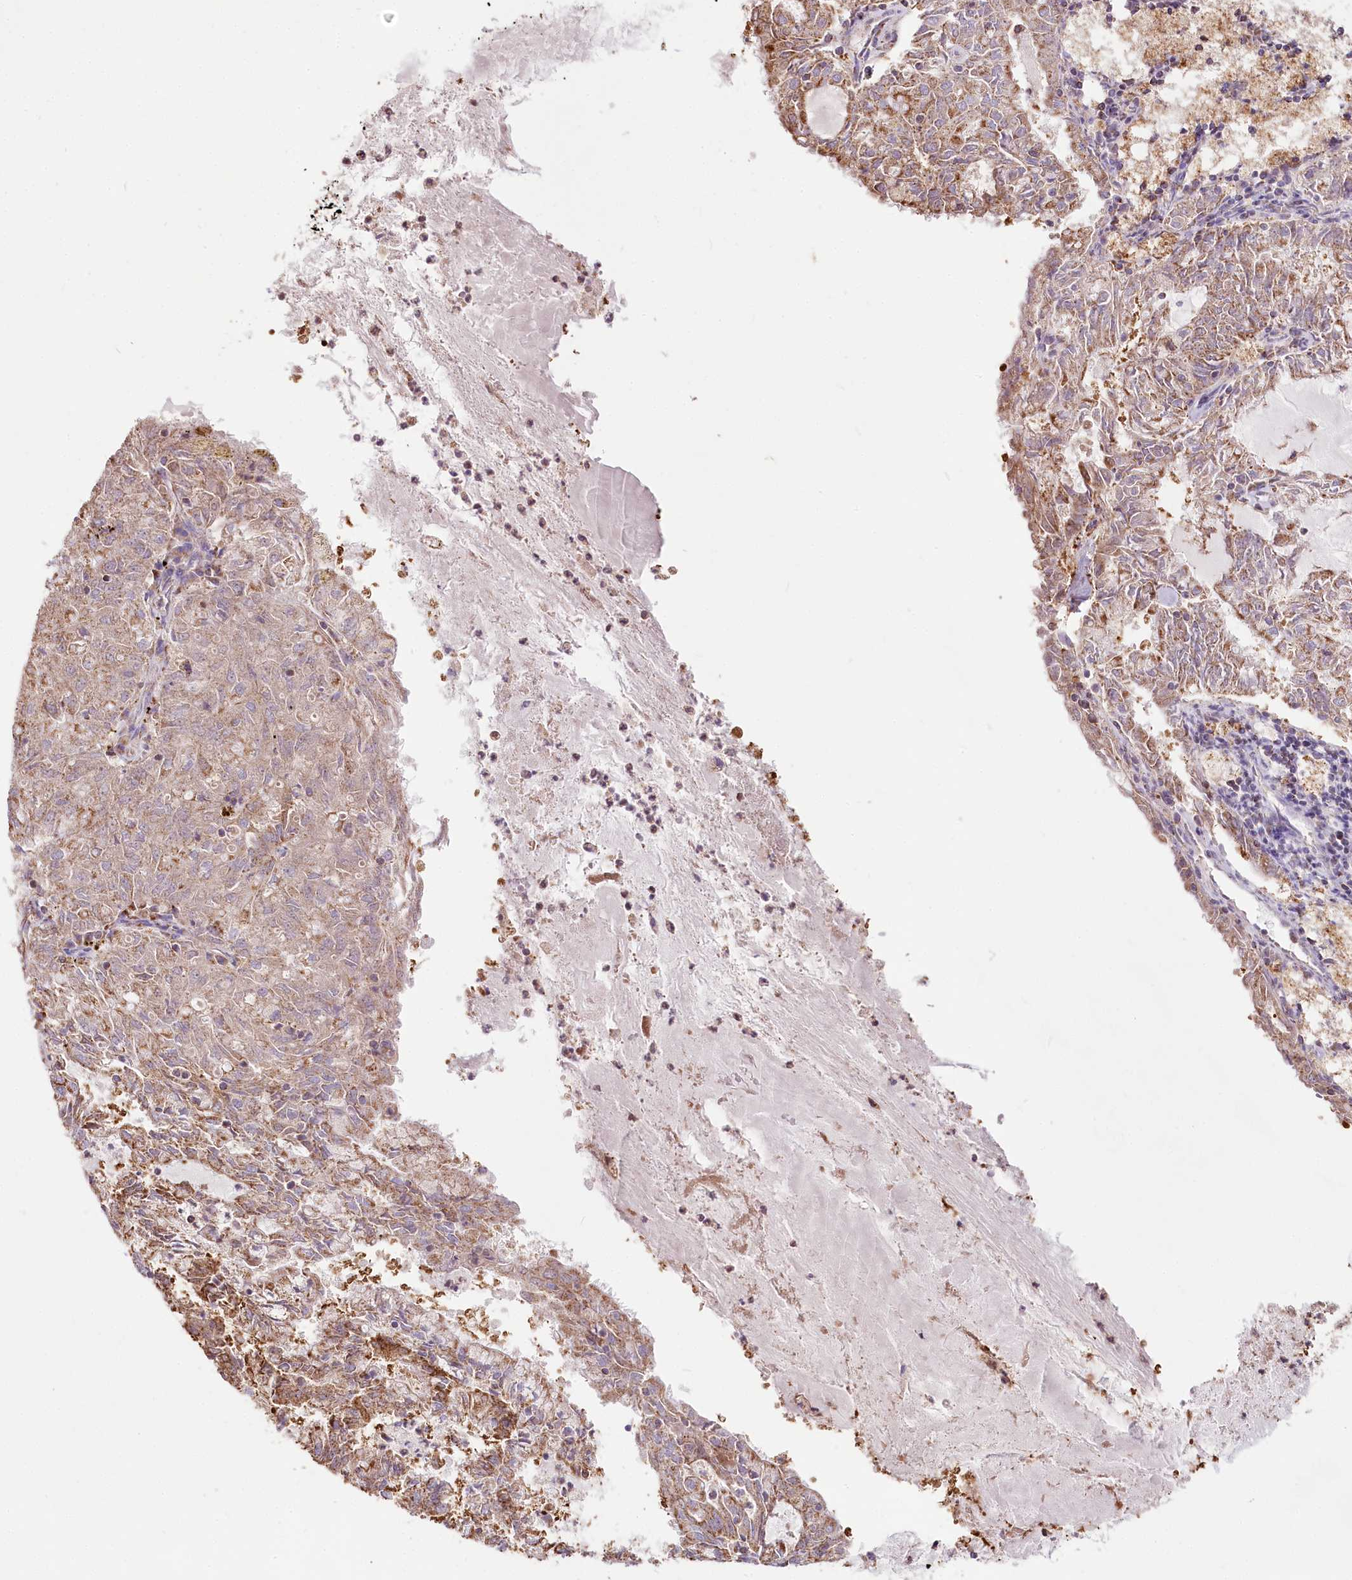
{"staining": {"intensity": "moderate", "quantity": ">75%", "location": "cytoplasmic/membranous"}, "tissue": "endometrial cancer", "cell_type": "Tumor cells", "image_type": "cancer", "snomed": [{"axis": "morphology", "description": "Adenocarcinoma, NOS"}, {"axis": "topography", "description": "Endometrium"}], "caption": "Adenocarcinoma (endometrial) stained for a protein reveals moderate cytoplasmic/membranous positivity in tumor cells.", "gene": "TASOR2", "patient": {"sex": "female", "age": 57}}